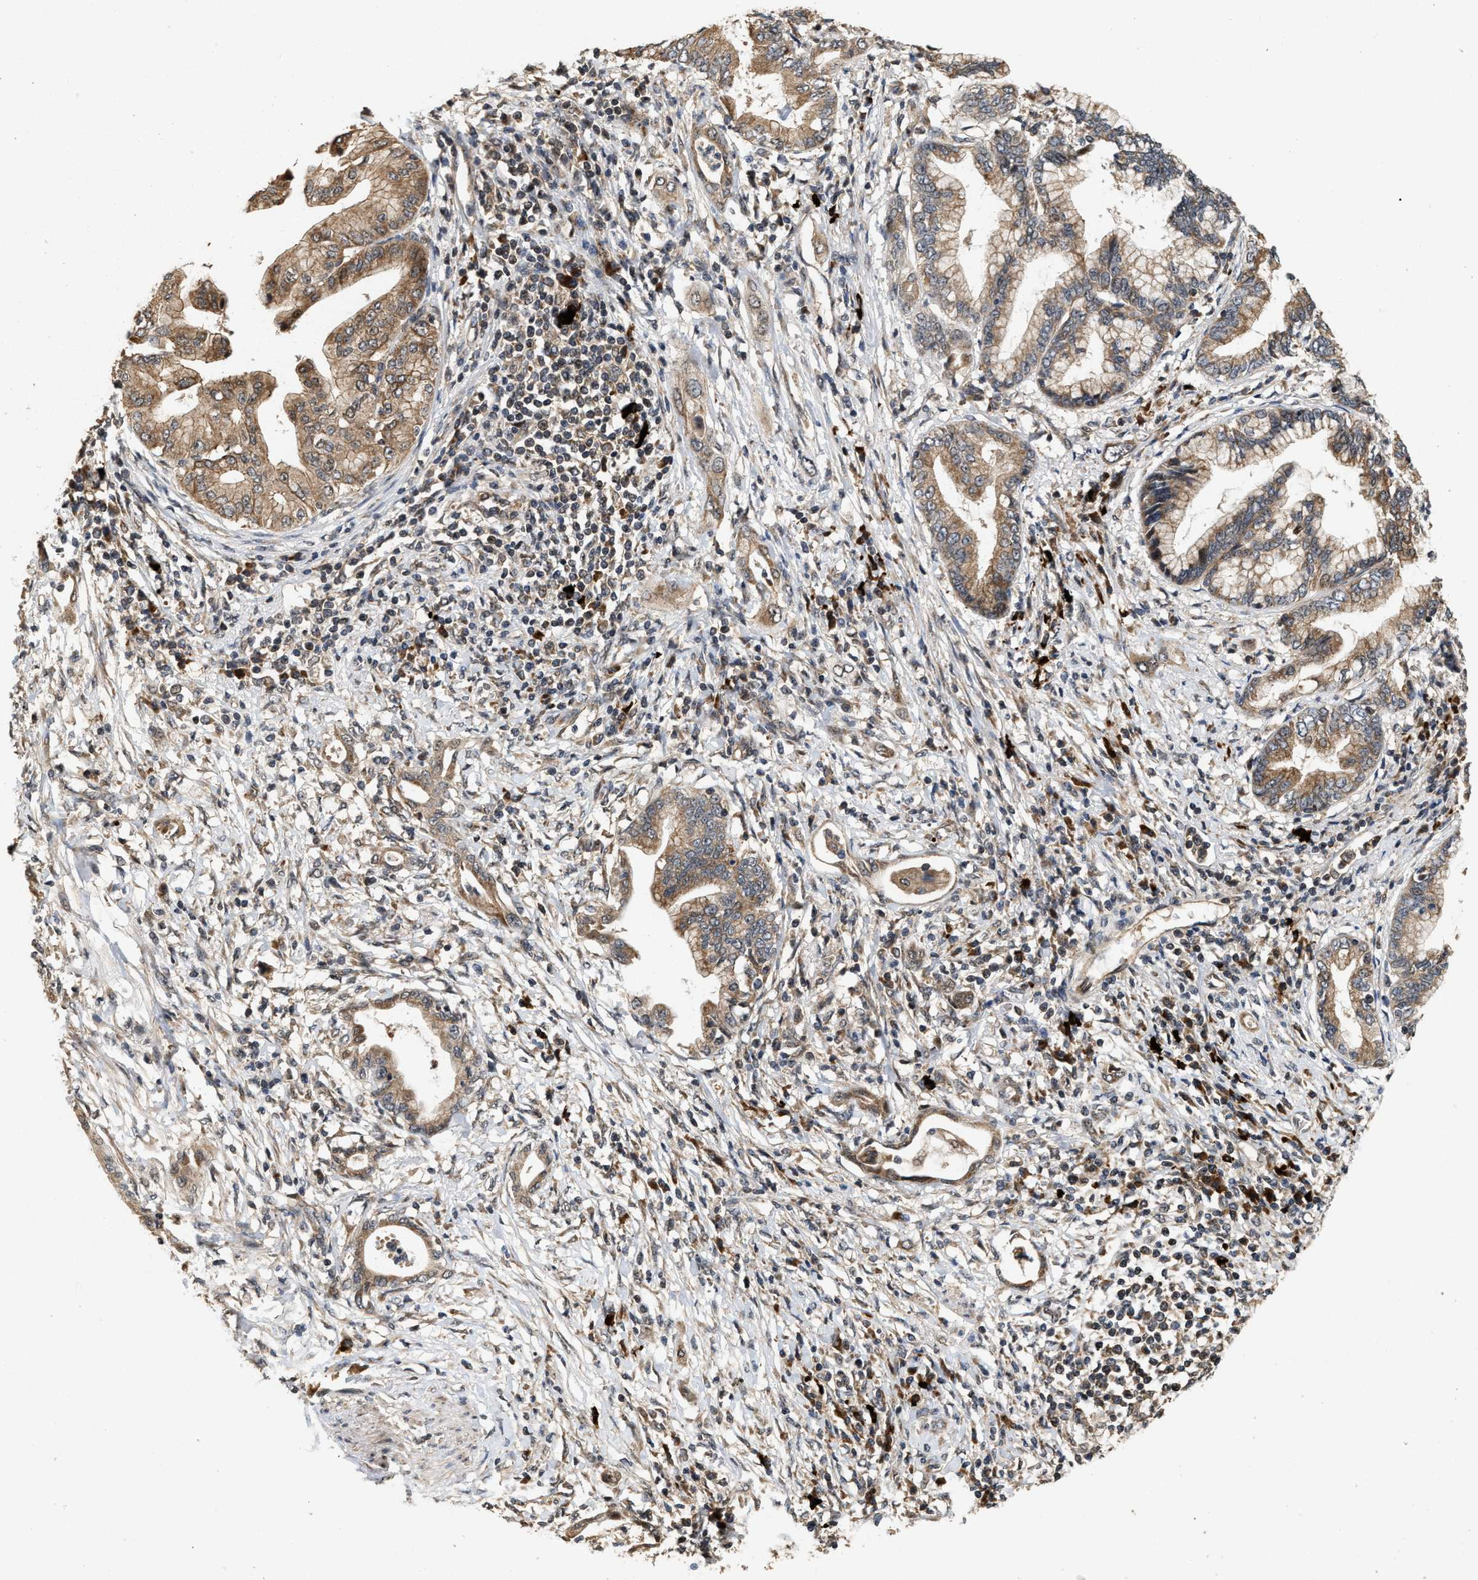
{"staining": {"intensity": "moderate", "quantity": ">75%", "location": "cytoplasmic/membranous"}, "tissue": "pancreatic cancer", "cell_type": "Tumor cells", "image_type": "cancer", "snomed": [{"axis": "morphology", "description": "Adenocarcinoma, NOS"}, {"axis": "topography", "description": "Pancreas"}], "caption": "Immunohistochemistry image of neoplastic tissue: human pancreatic adenocarcinoma stained using immunohistochemistry exhibits medium levels of moderate protein expression localized specifically in the cytoplasmic/membranous of tumor cells, appearing as a cytoplasmic/membranous brown color.", "gene": "ELP2", "patient": {"sex": "female", "age": 64}}